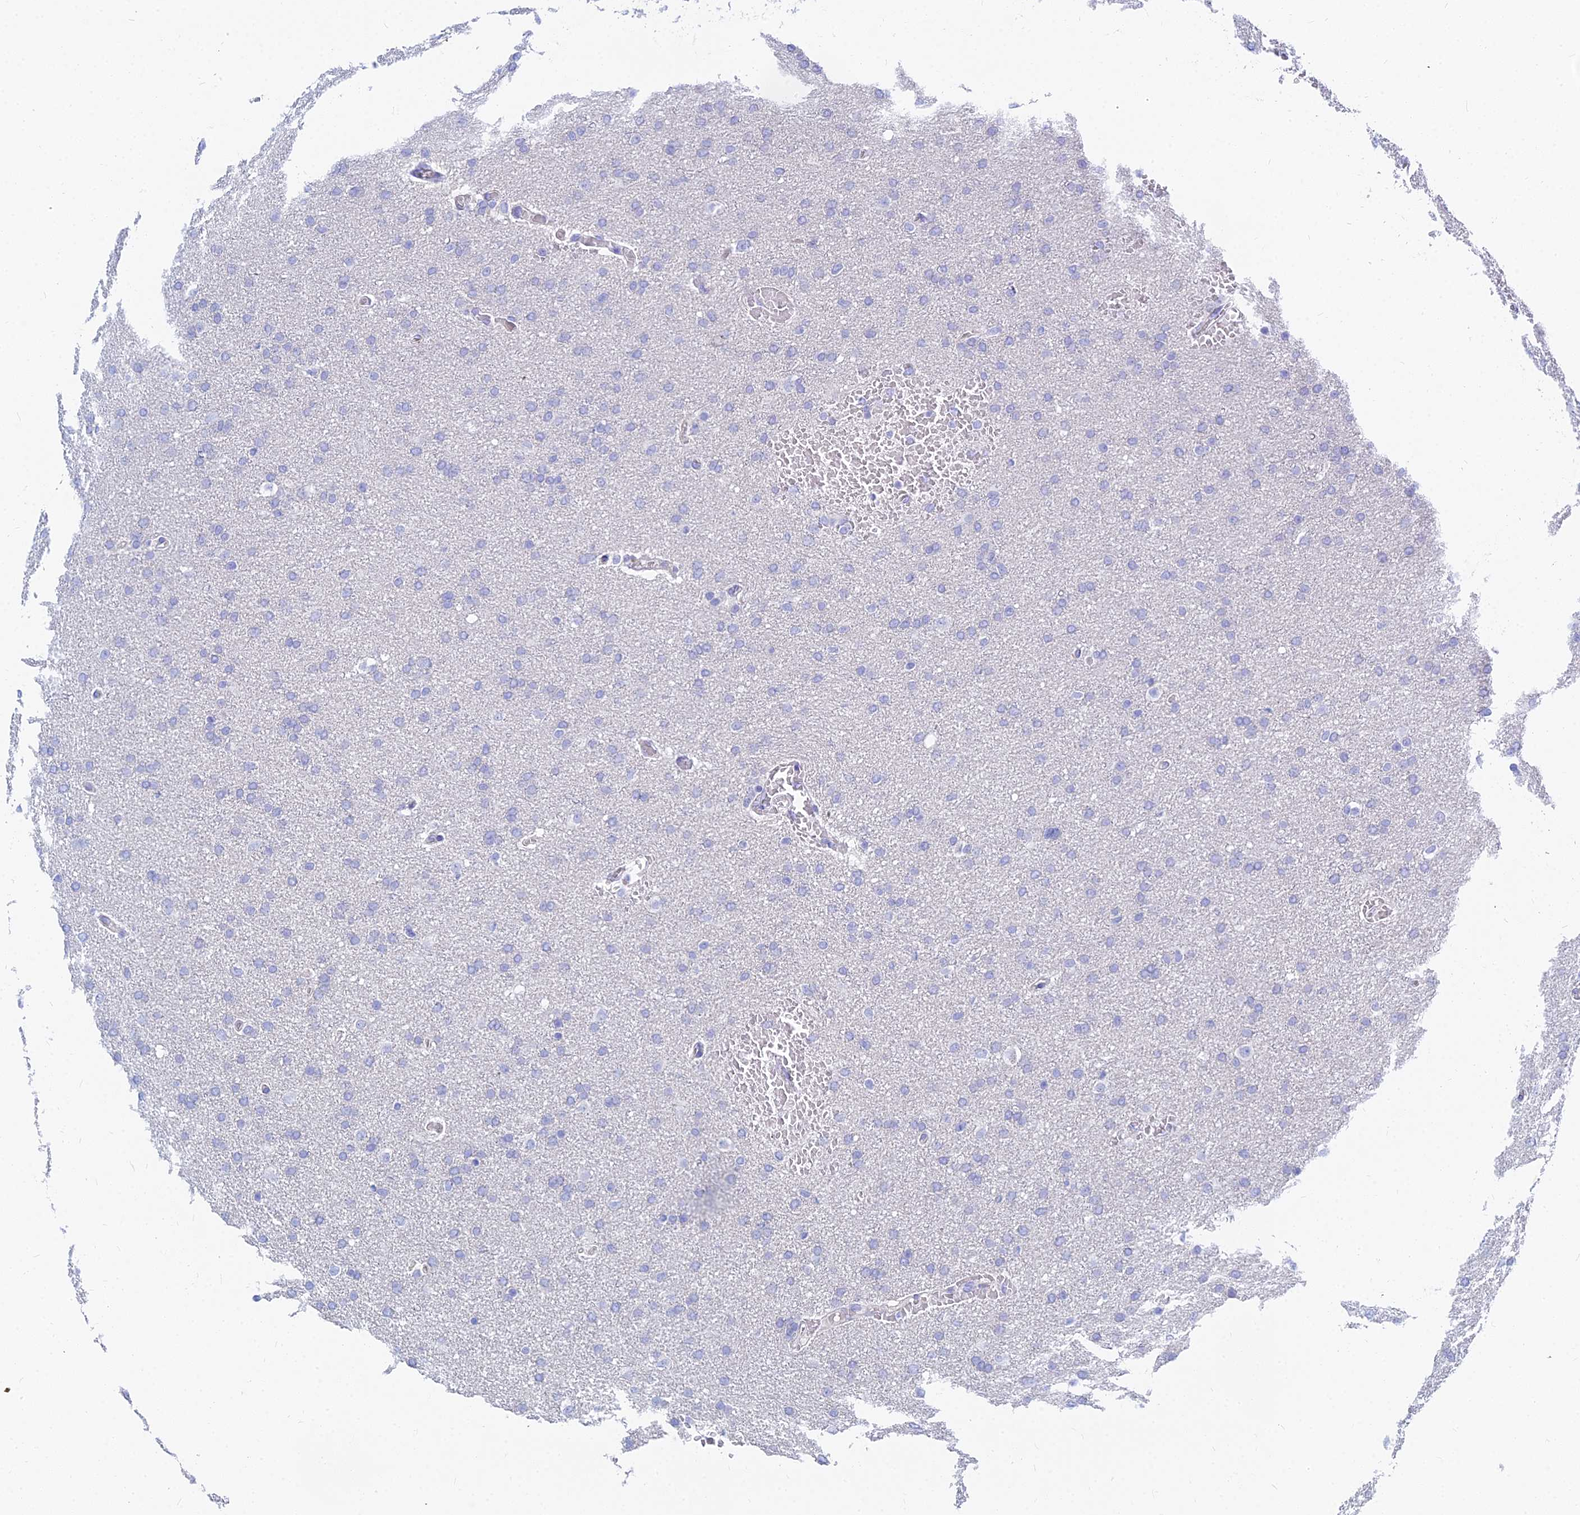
{"staining": {"intensity": "negative", "quantity": "none", "location": "none"}, "tissue": "glioma", "cell_type": "Tumor cells", "image_type": "cancer", "snomed": [{"axis": "morphology", "description": "Glioma, malignant, High grade"}, {"axis": "topography", "description": "Cerebral cortex"}], "caption": "Image shows no protein expression in tumor cells of glioma tissue.", "gene": "ZNF552", "patient": {"sex": "female", "age": 36}}